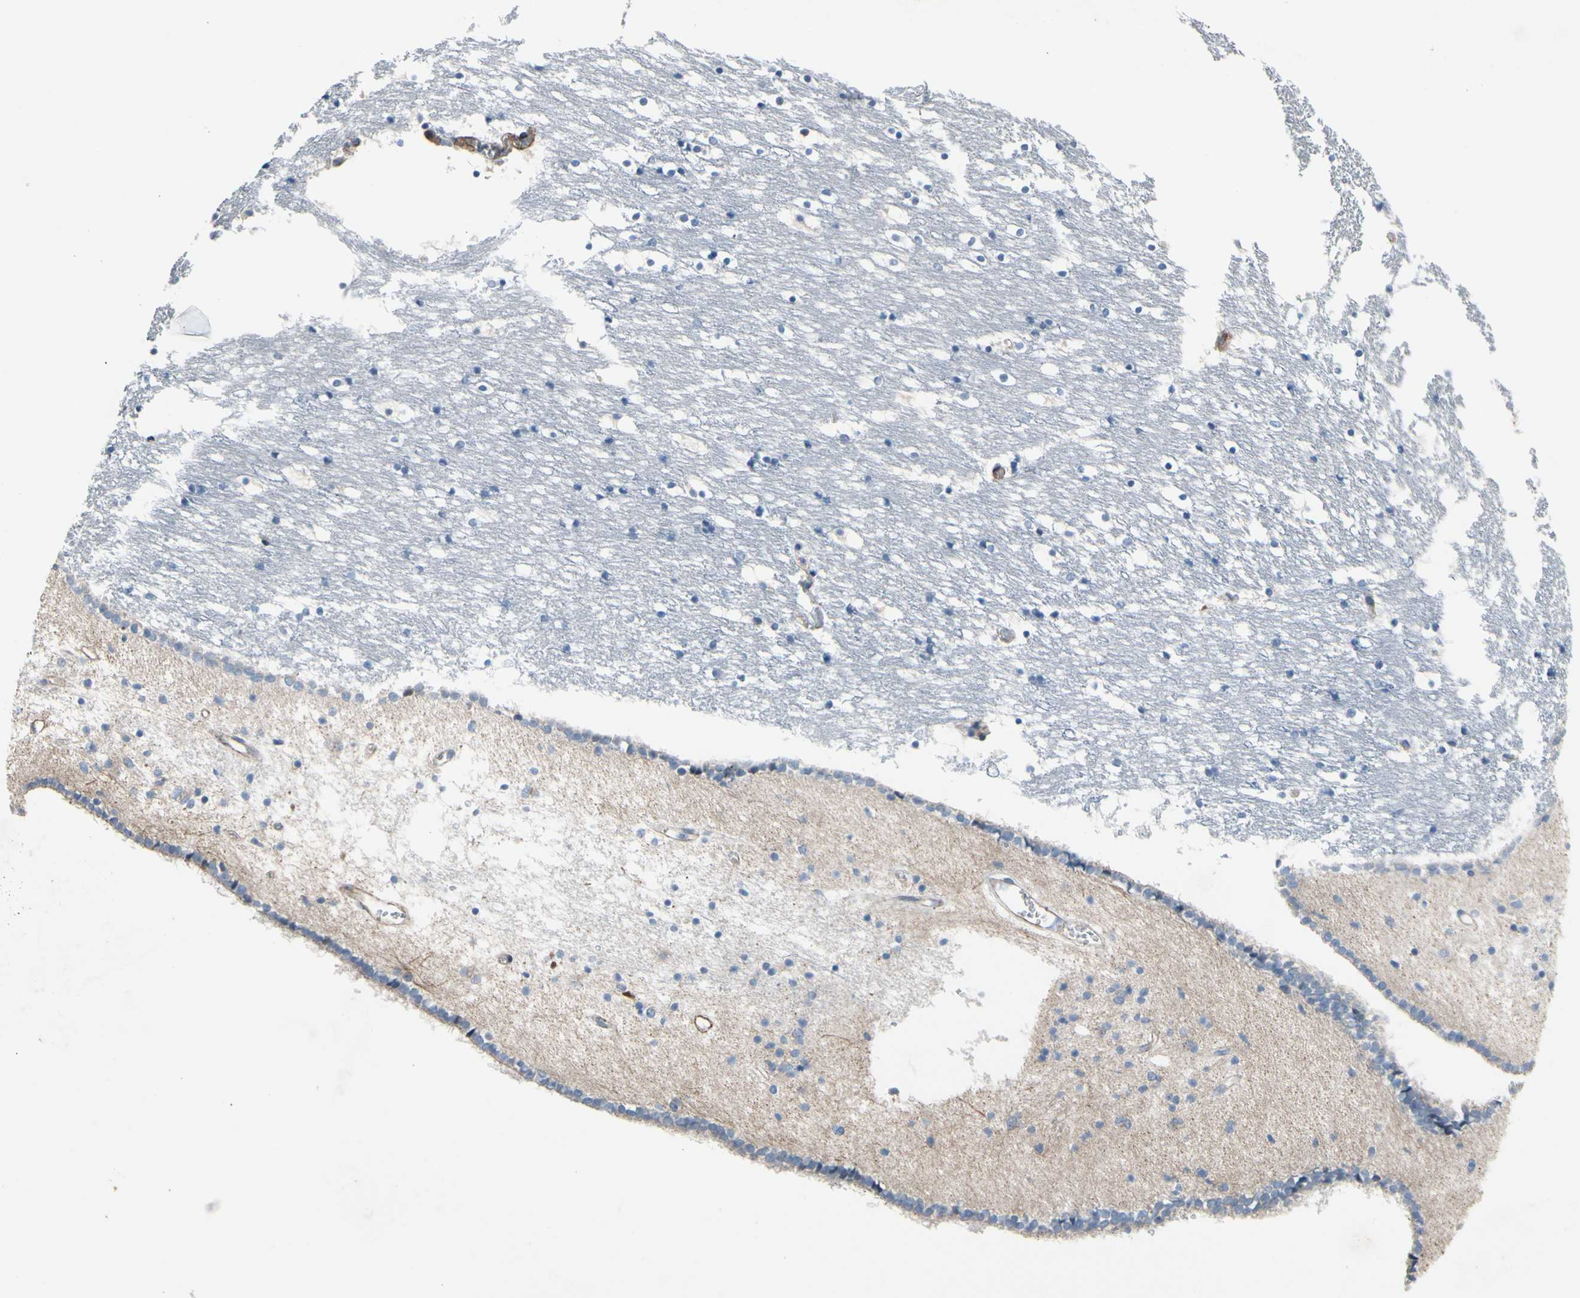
{"staining": {"intensity": "moderate", "quantity": "<25%", "location": "cytoplasmic/membranous"}, "tissue": "caudate", "cell_type": "Glial cells", "image_type": "normal", "snomed": [{"axis": "morphology", "description": "Normal tissue, NOS"}, {"axis": "topography", "description": "Lateral ventricle wall"}], "caption": "DAB immunohistochemical staining of unremarkable caudate exhibits moderate cytoplasmic/membranous protein positivity in approximately <25% of glial cells.", "gene": "TPM1", "patient": {"sex": "male", "age": 45}}